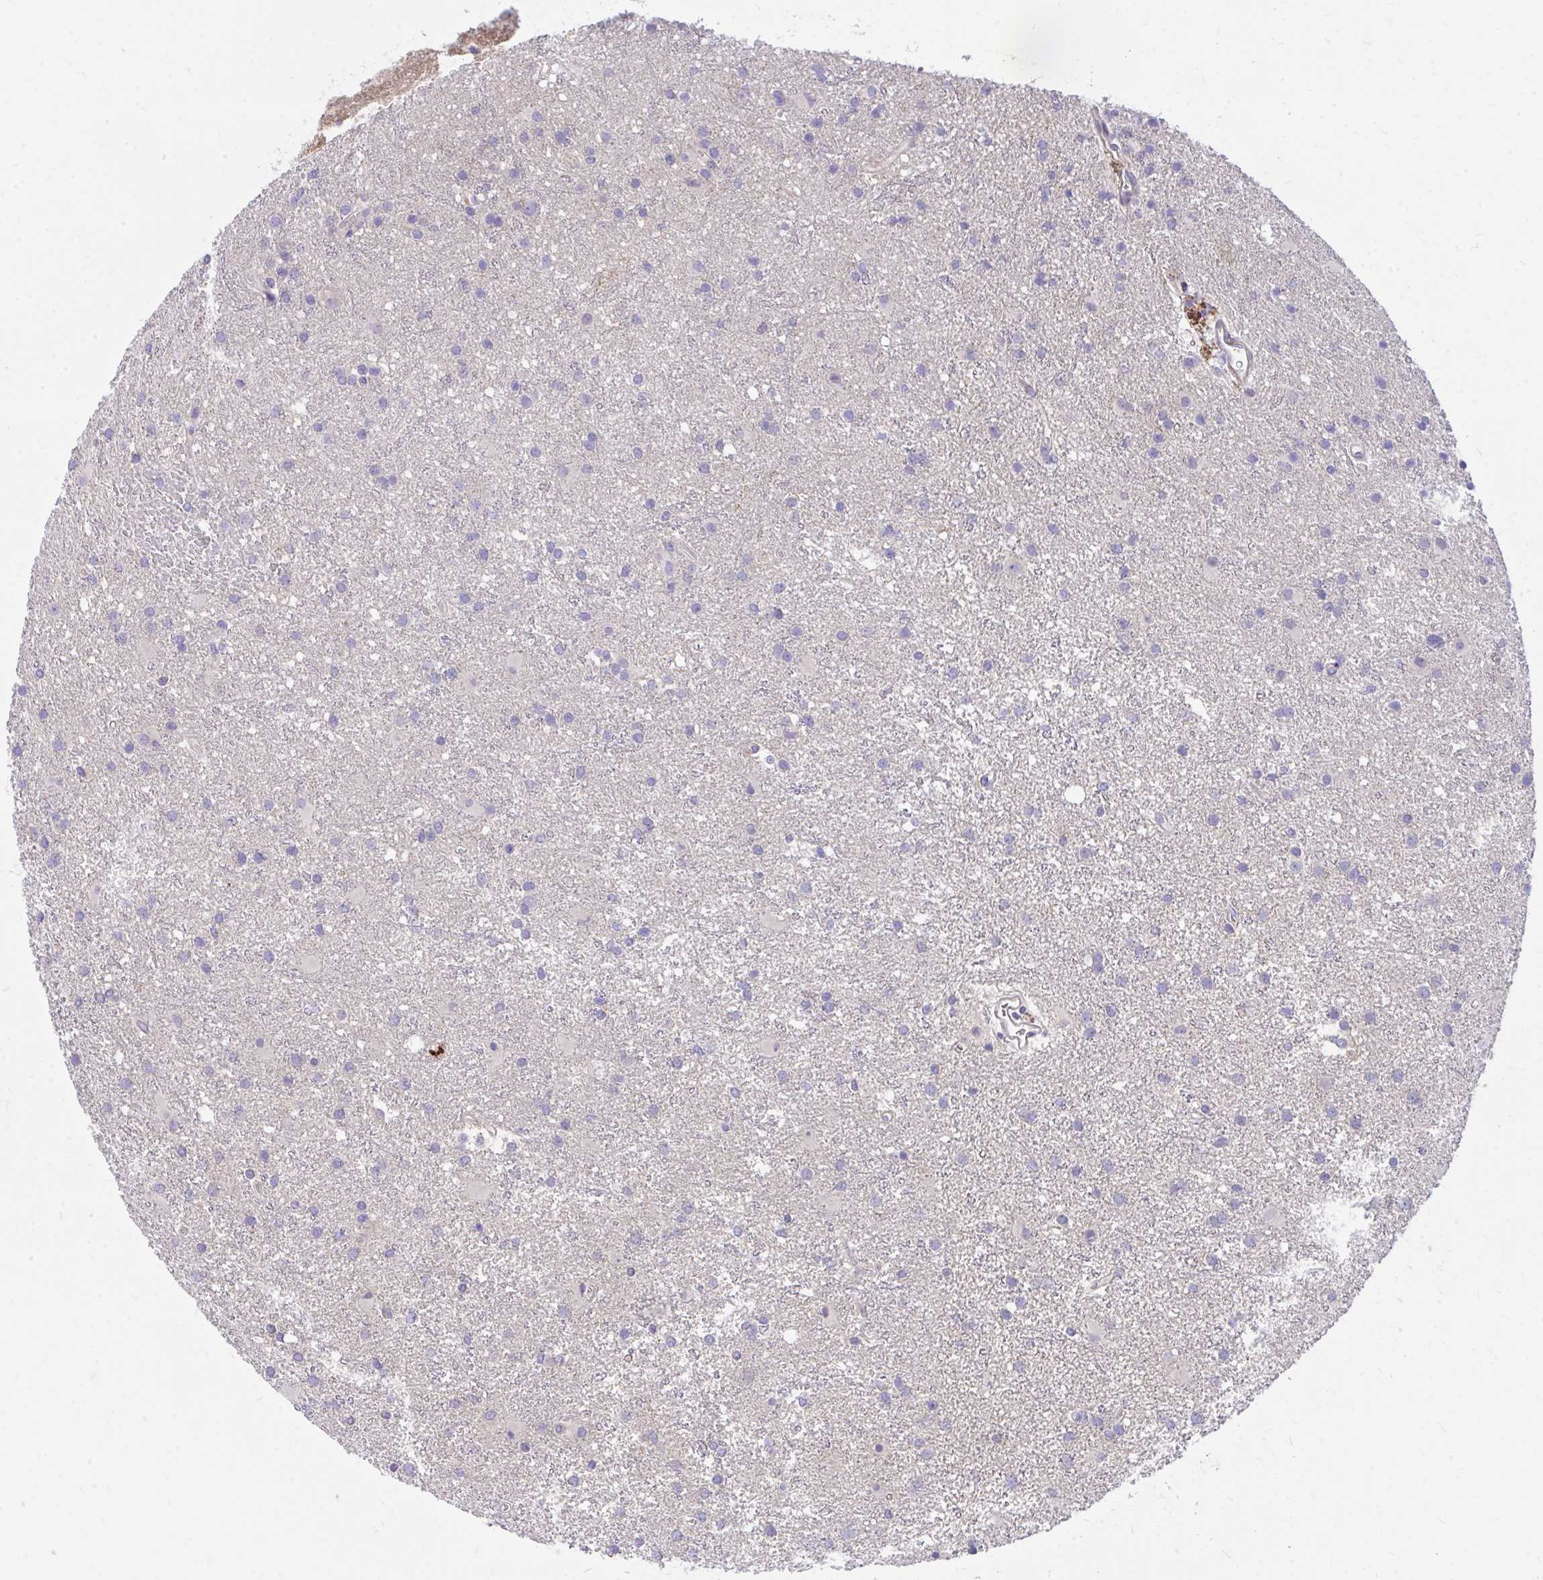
{"staining": {"intensity": "negative", "quantity": "none", "location": "none"}, "tissue": "glioma", "cell_type": "Tumor cells", "image_type": "cancer", "snomed": [{"axis": "morphology", "description": "Glioma, malignant, High grade"}, {"axis": "topography", "description": "Brain"}], "caption": "An IHC image of glioma is shown. There is no staining in tumor cells of glioma. (Stains: DAB (3,3'-diaminobenzidine) IHC with hematoxylin counter stain, Microscopy: brightfield microscopy at high magnification).", "gene": "TP53I11", "patient": {"sex": "male", "age": 55}}